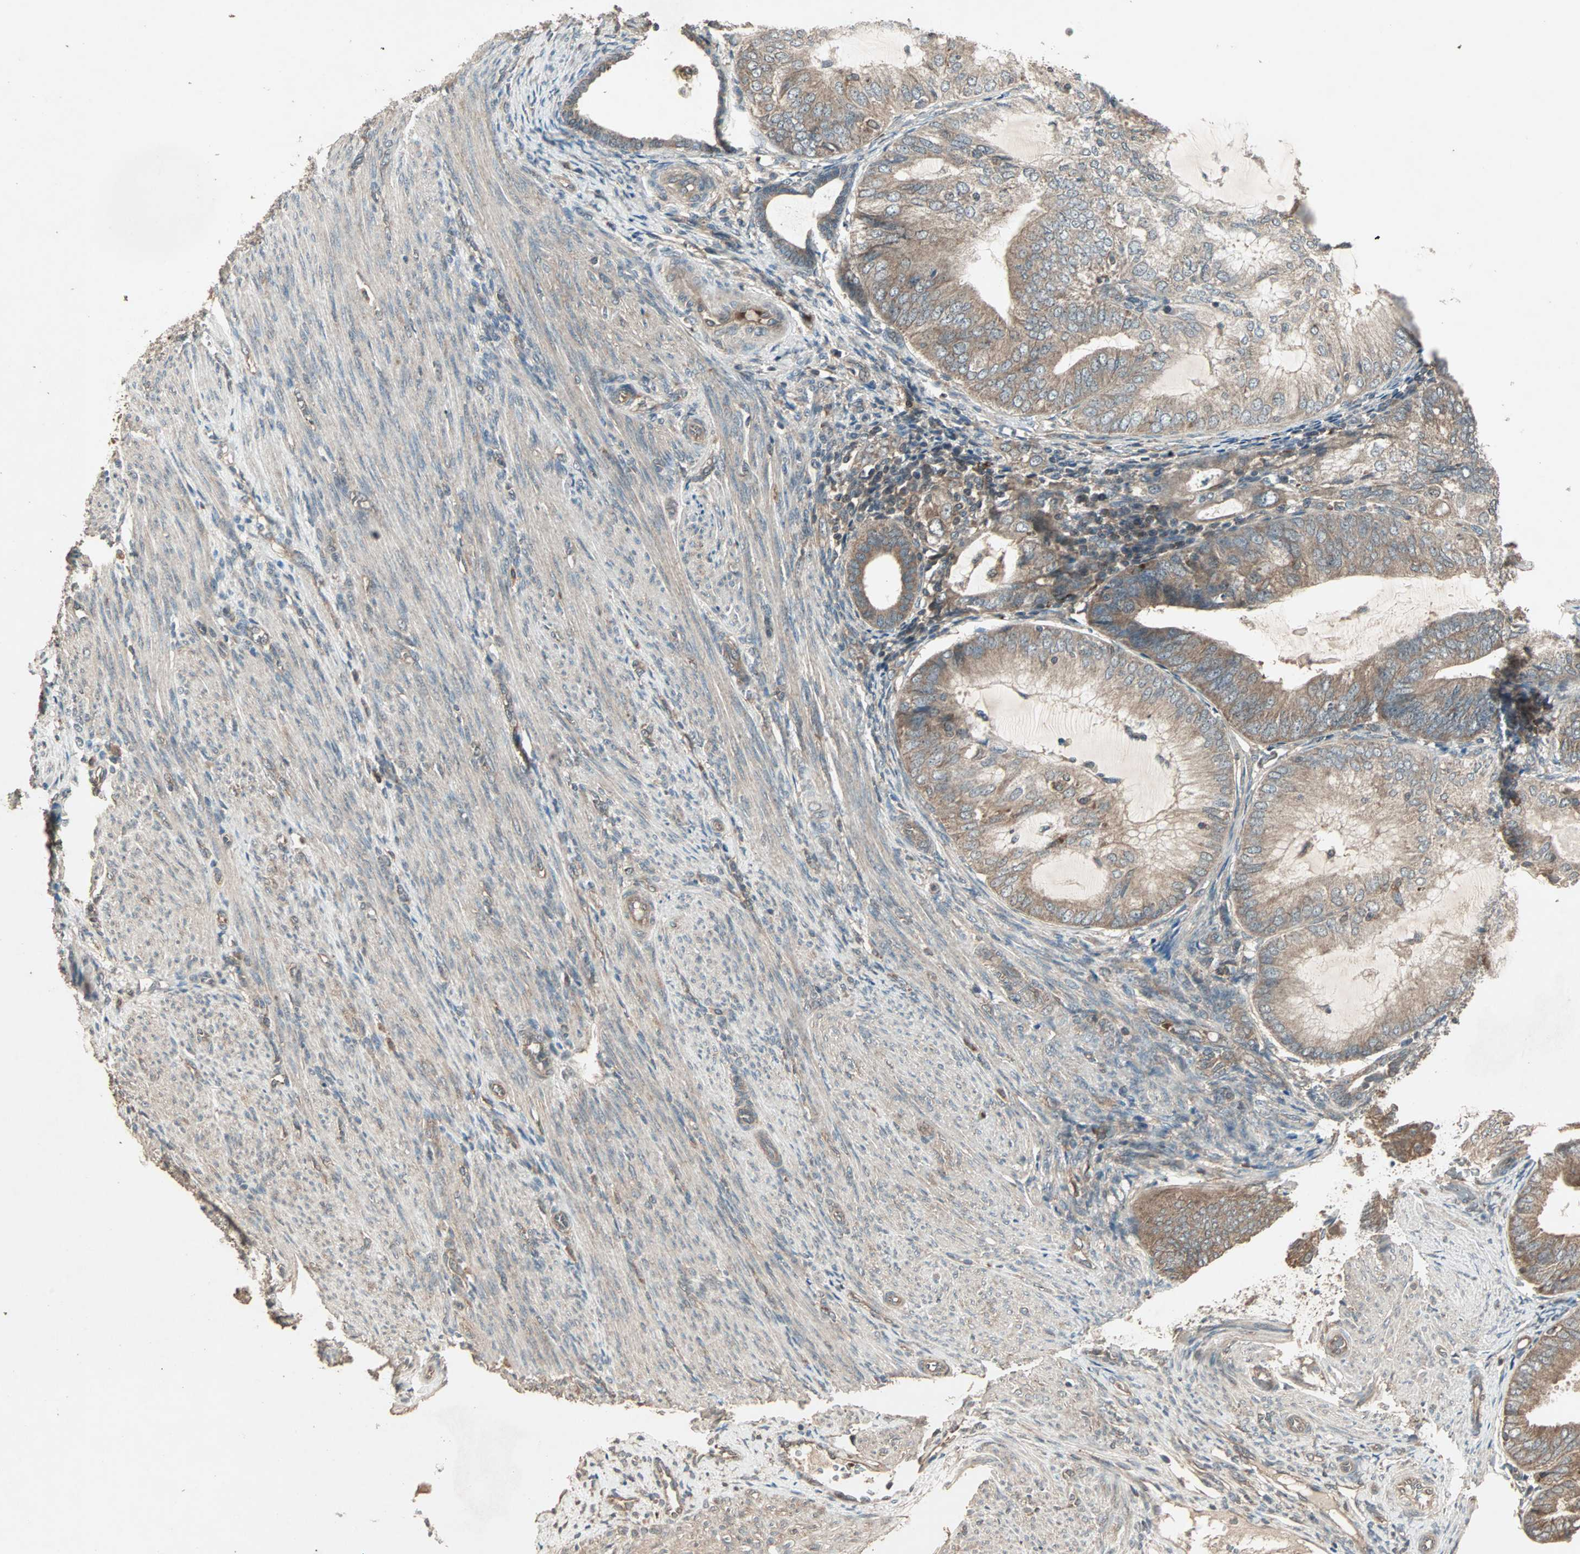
{"staining": {"intensity": "moderate", "quantity": ">75%", "location": "cytoplasmic/membranous"}, "tissue": "endometrial cancer", "cell_type": "Tumor cells", "image_type": "cancer", "snomed": [{"axis": "morphology", "description": "Adenocarcinoma, NOS"}, {"axis": "topography", "description": "Endometrium"}], "caption": "Immunohistochemistry (DAB (3,3'-diaminobenzidine)) staining of human endometrial cancer (adenocarcinoma) displays moderate cytoplasmic/membranous protein staining in approximately >75% of tumor cells.", "gene": "UBAC1", "patient": {"sex": "female", "age": 81}}